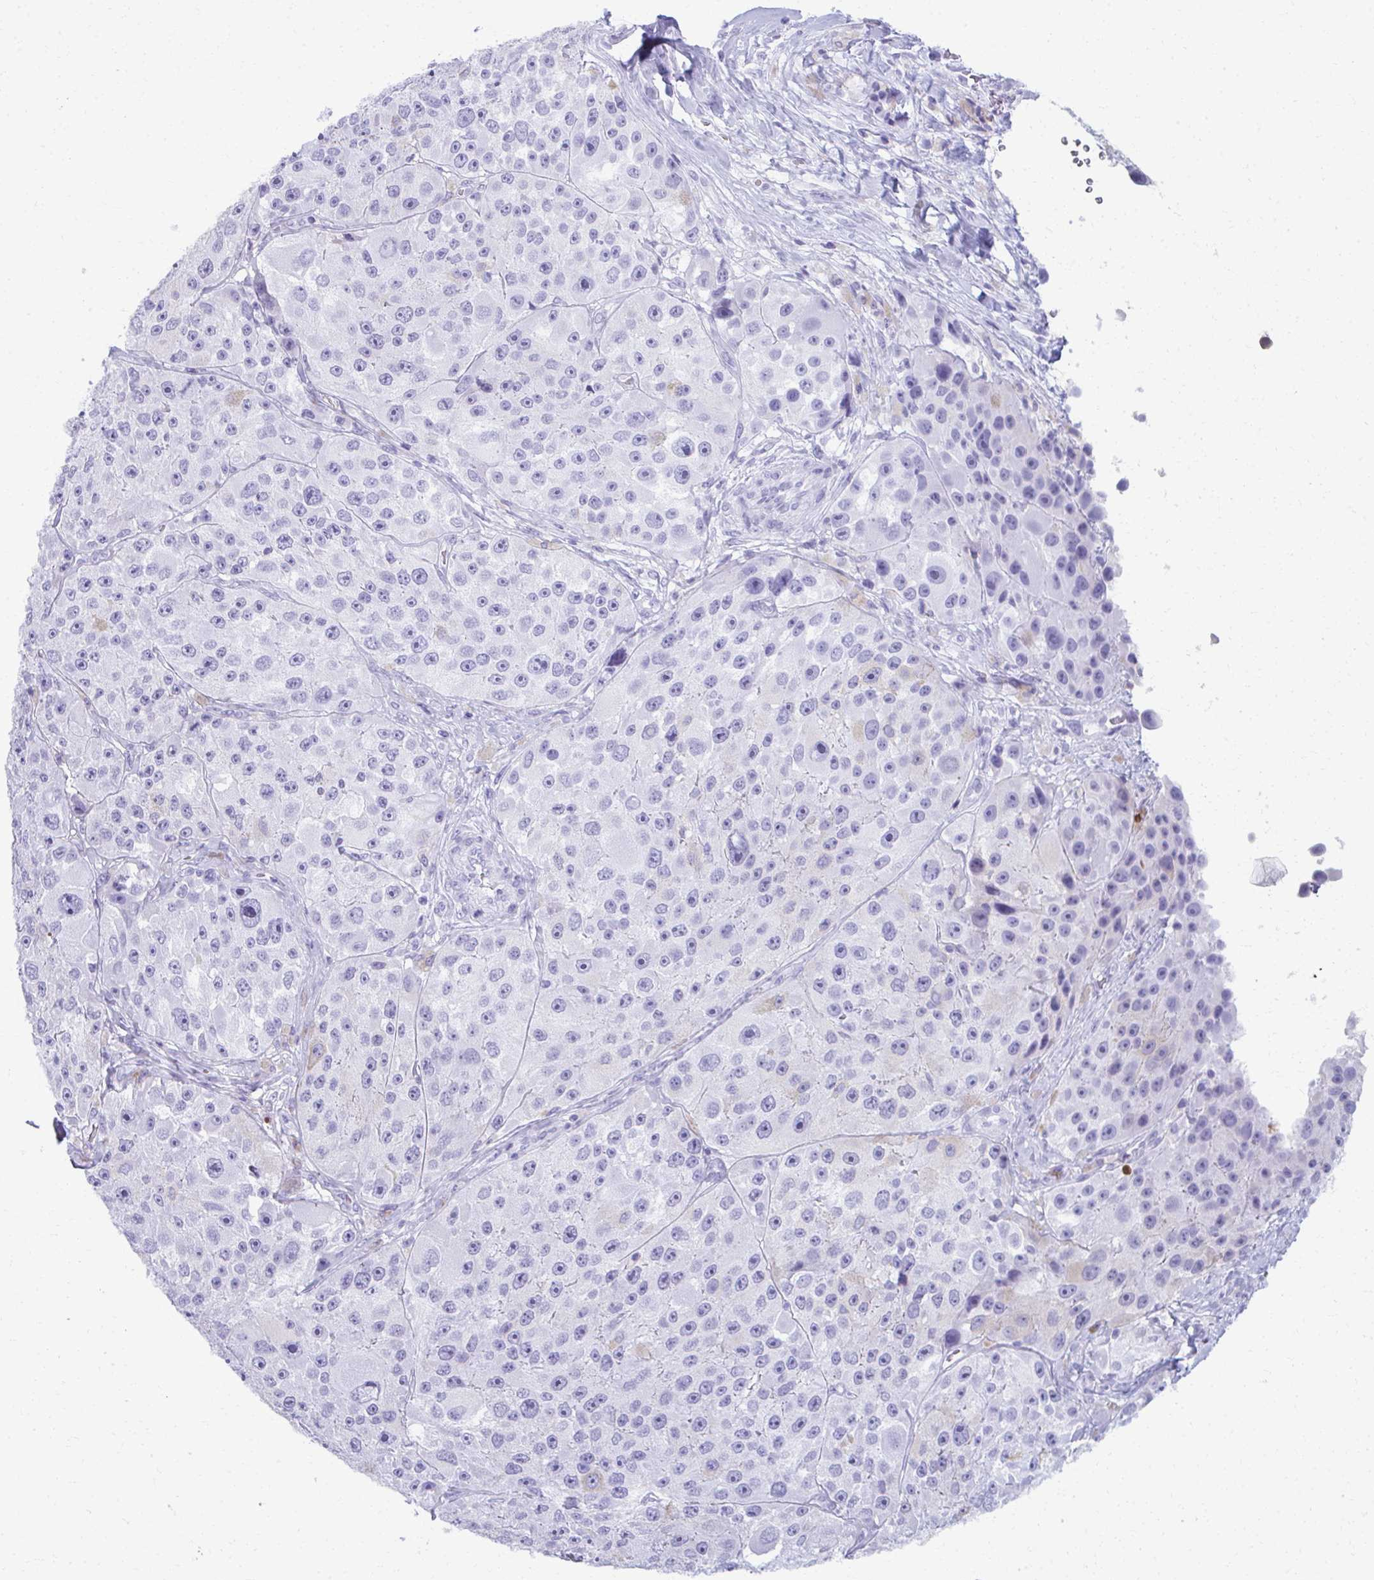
{"staining": {"intensity": "negative", "quantity": "none", "location": "none"}, "tissue": "melanoma", "cell_type": "Tumor cells", "image_type": "cancer", "snomed": [{"axis": "morphology", "description": "Malignant melanoma, Metastatic site"}, {"axis": "topography", "description": "Lymph node"}], "caption": "Malignant melanoma (metastatic site) stained for a protein using IHC shows no staining tumor cells.", "gene": "MAF1", "patient": {"sex": "male", "age": 62}}